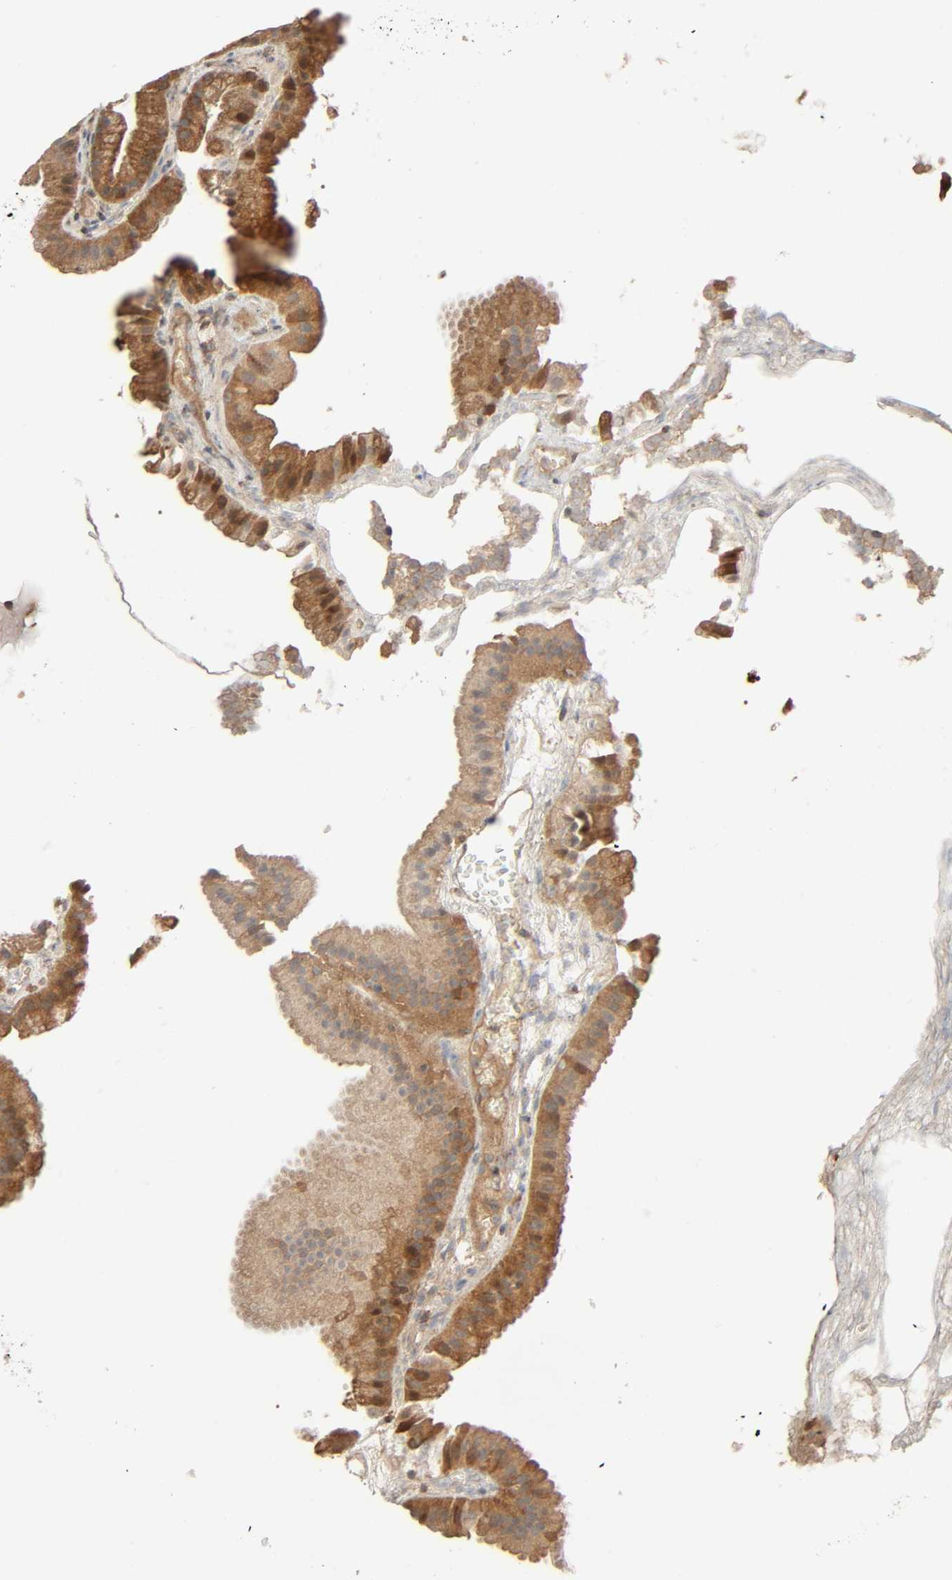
{"staining": {"intensity": "moderate", "quantity": ">75%", "location": "cytoplasmic/membranous"}, "tissue": "gallbladder", "cell_type": "Glandular cells", "image_type": "normal", "snomed": [{"axis": "morphology", "description": "Normal tissue, NOS"}, {"axis": "topography", "description": "Gallbladder"}], "caption": "Immunohistochemical staining of unremarkable human gallbladder exhibits medium levels of moderate cytoplasmic/membranous expression in approximately >75% of glandular cells.", "gene": "PPP2R1B", "patient": {"sex": "female", "age": 63}}